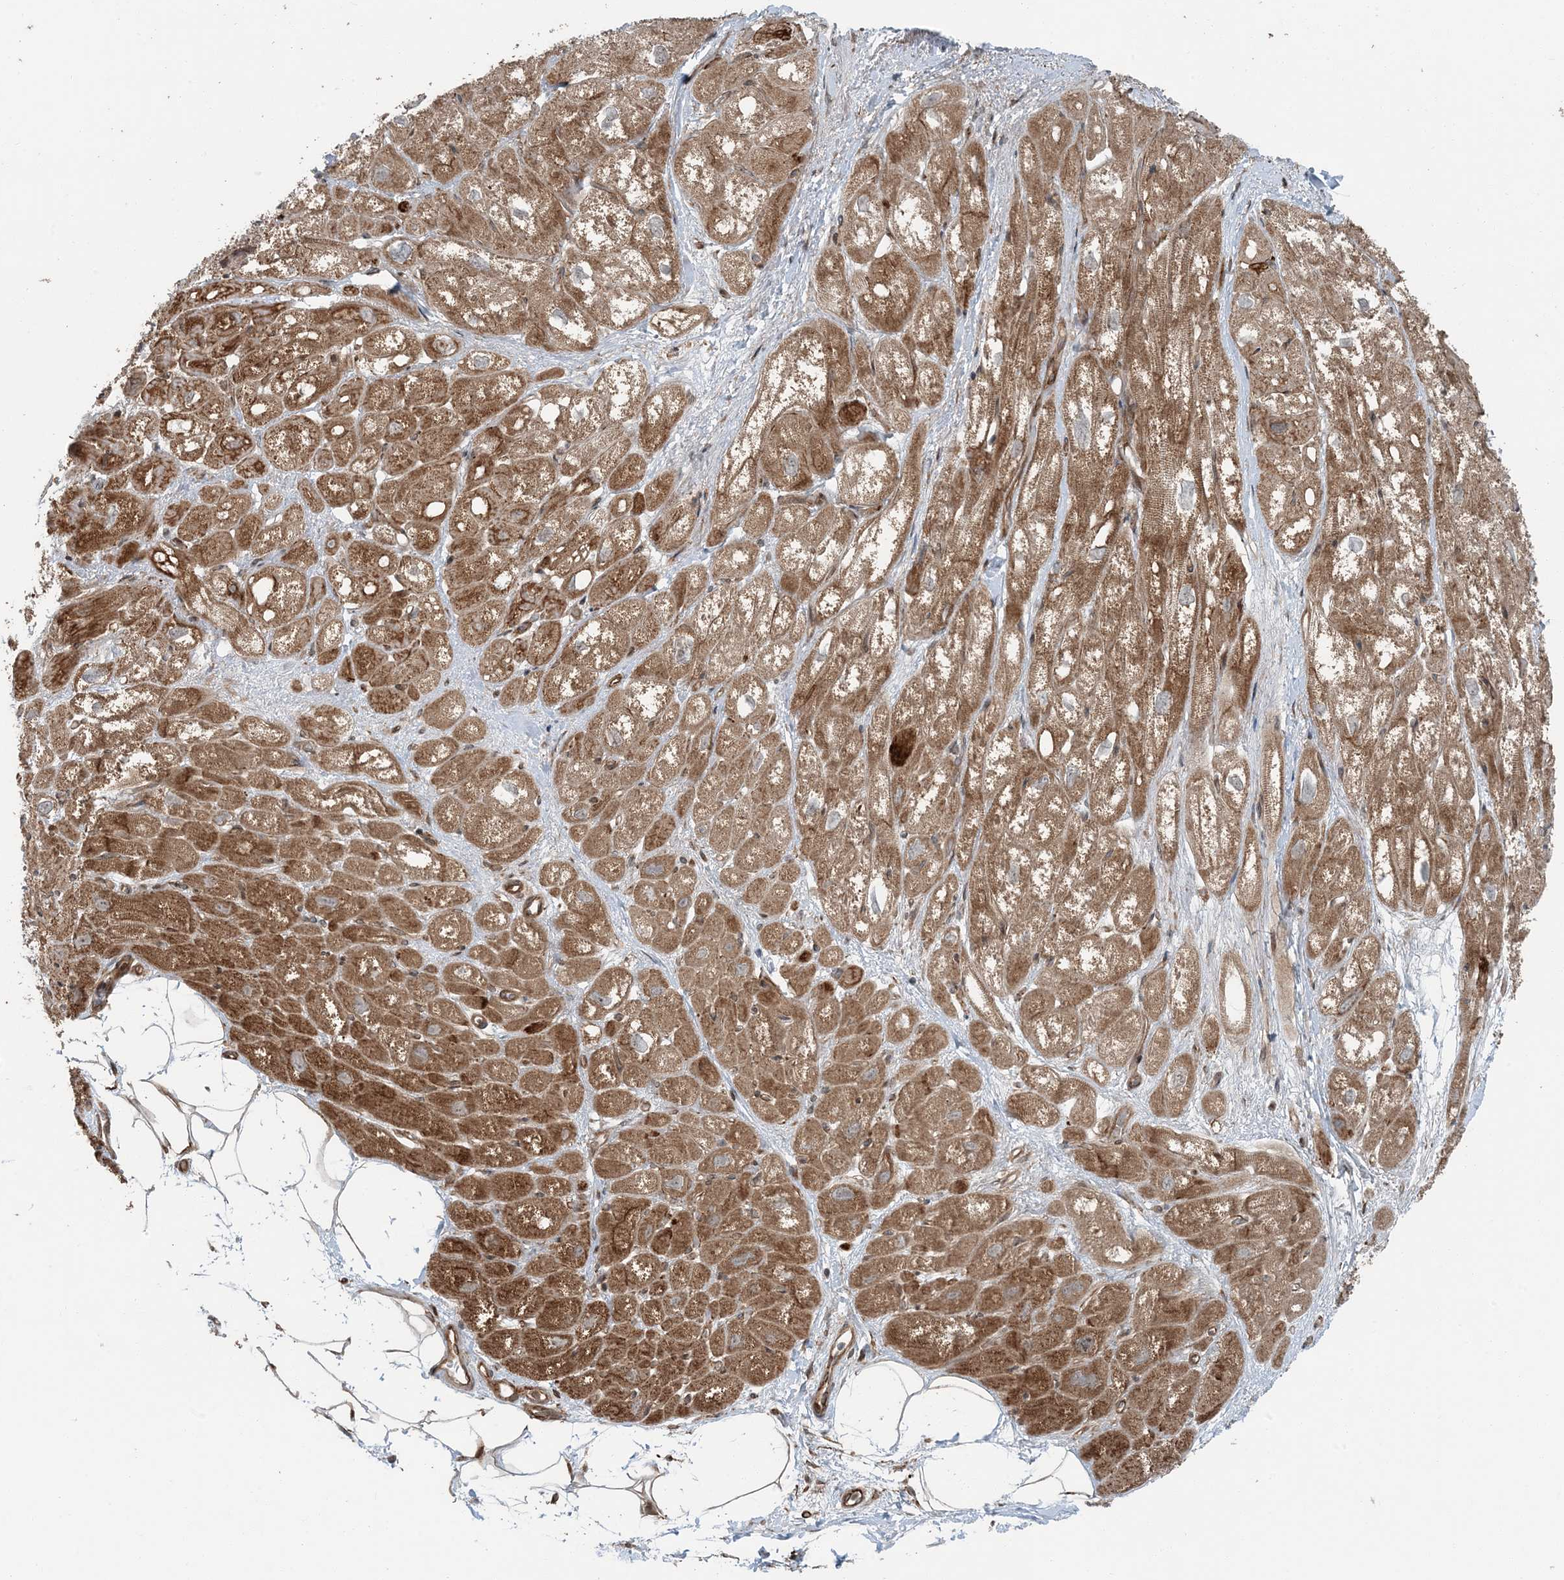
{"staining": {"intensity": "moderate", "quantity": ">75%", "location": "cytoplasmic/membranous"}, "tissue": "heart muscle", "cell_type": "Cardiomyocytes", "image_type": "normal", "snomed": [{"axis": "morphology", "description": "Normal tissue, NOS"}, {"axis": "topography", "description": "Heart"}], "caption": "IHC (DAB (3,3'-diaminobenzidine)) staining of normal human heart muscle shows moderate cytoplasmic/membranous protein positivity in about >75% of cardiomyocytes.", "gene": "EDEM2", "patient": {"sex": "male", "age": 50}}